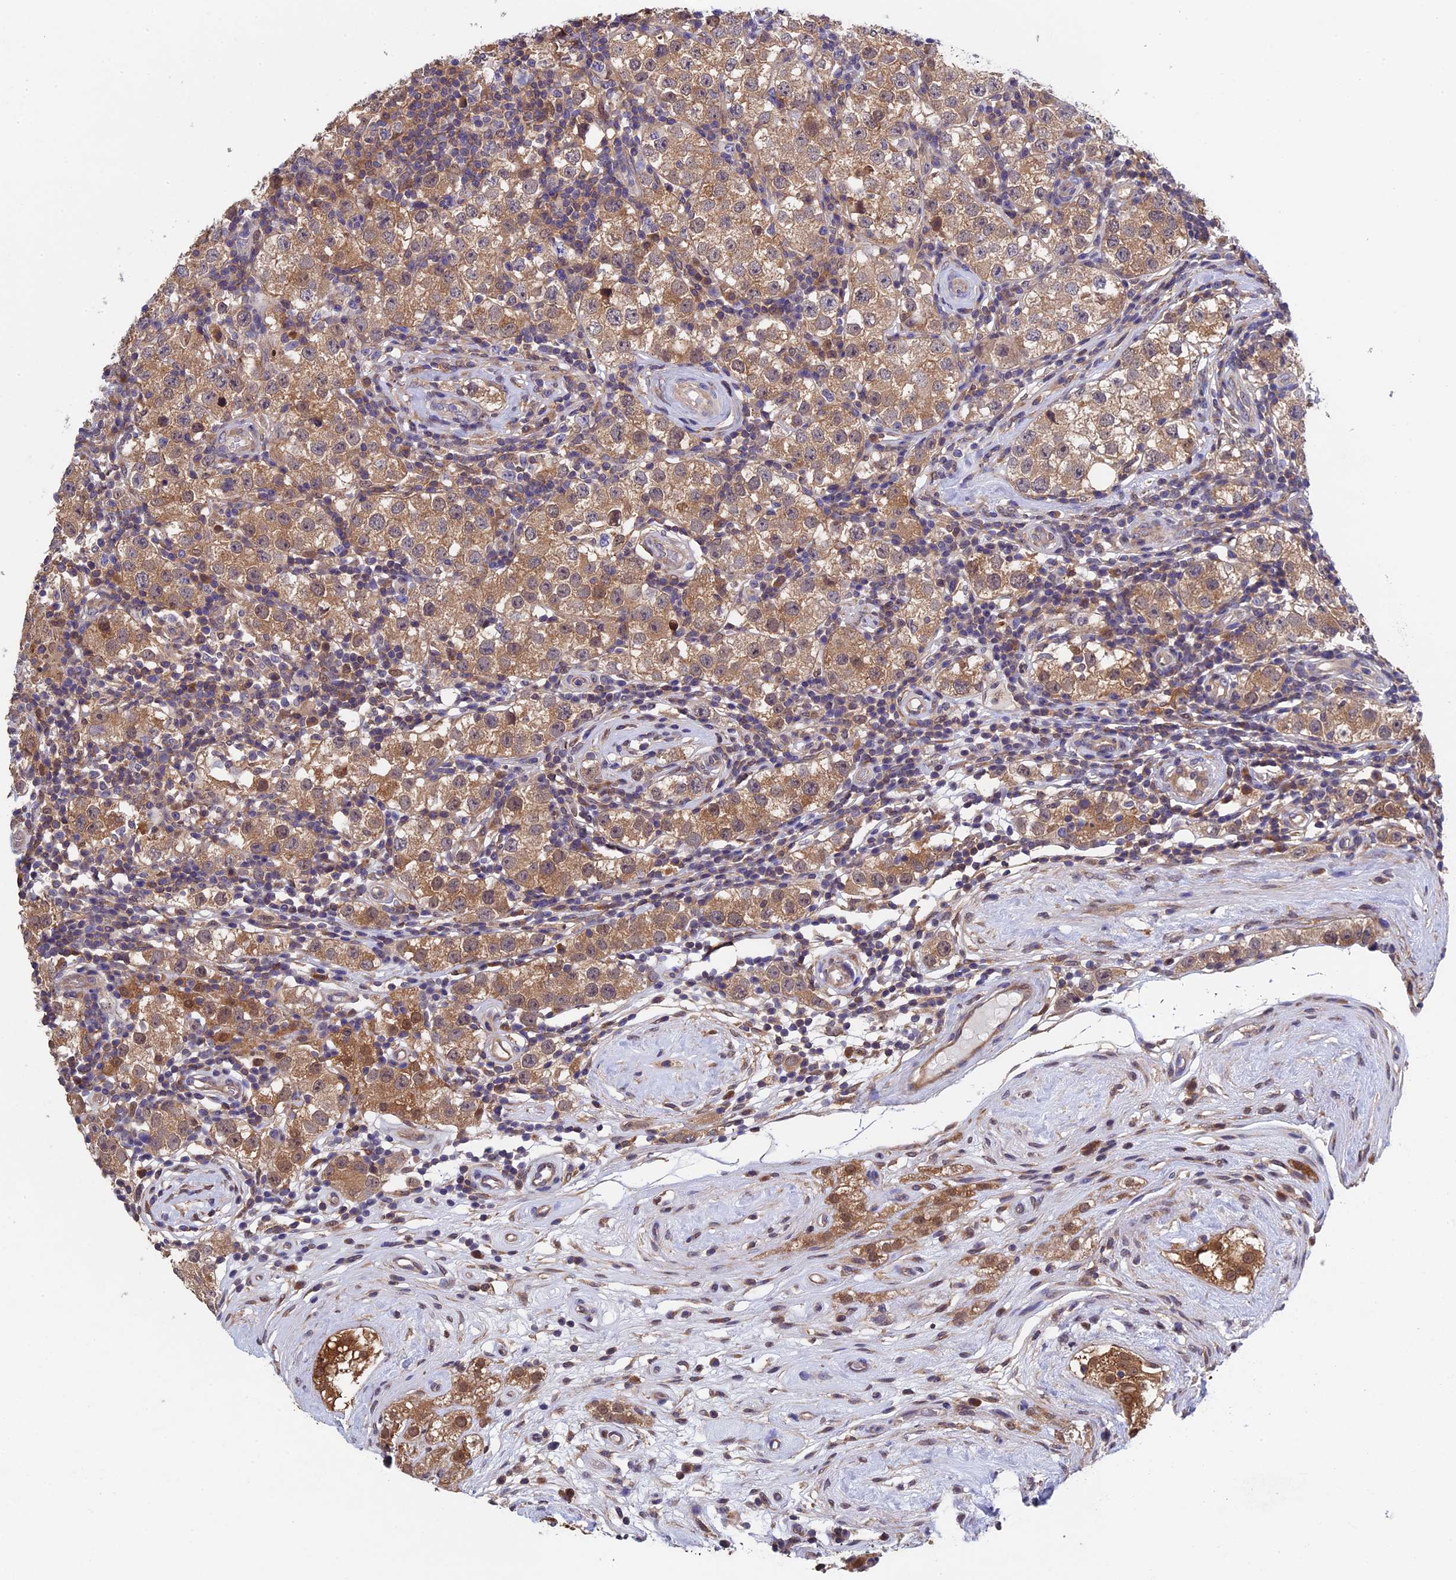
{"staining": {"intensity": "moderate", "quantity": ">75%", "location": "cytoplasmic/membranous"}, "tissue": "testis cancer", "cell_type": "Tumor cells", "image_type": "cancer", "snomed": [{"axis": "morphology", "description": "Seminoma, NOS"}, {"axis": "topography", "description": "Testis"}], "caption": "IHC (DAB (3,3'-diaminobenzidine)) staining of human testis cancer displays moderate cytoplasmic/membranous protein expression in approximately >75% of tumor cells.", "gene": "LCMT1", "patient": {"sex": "male", "age": 34}}